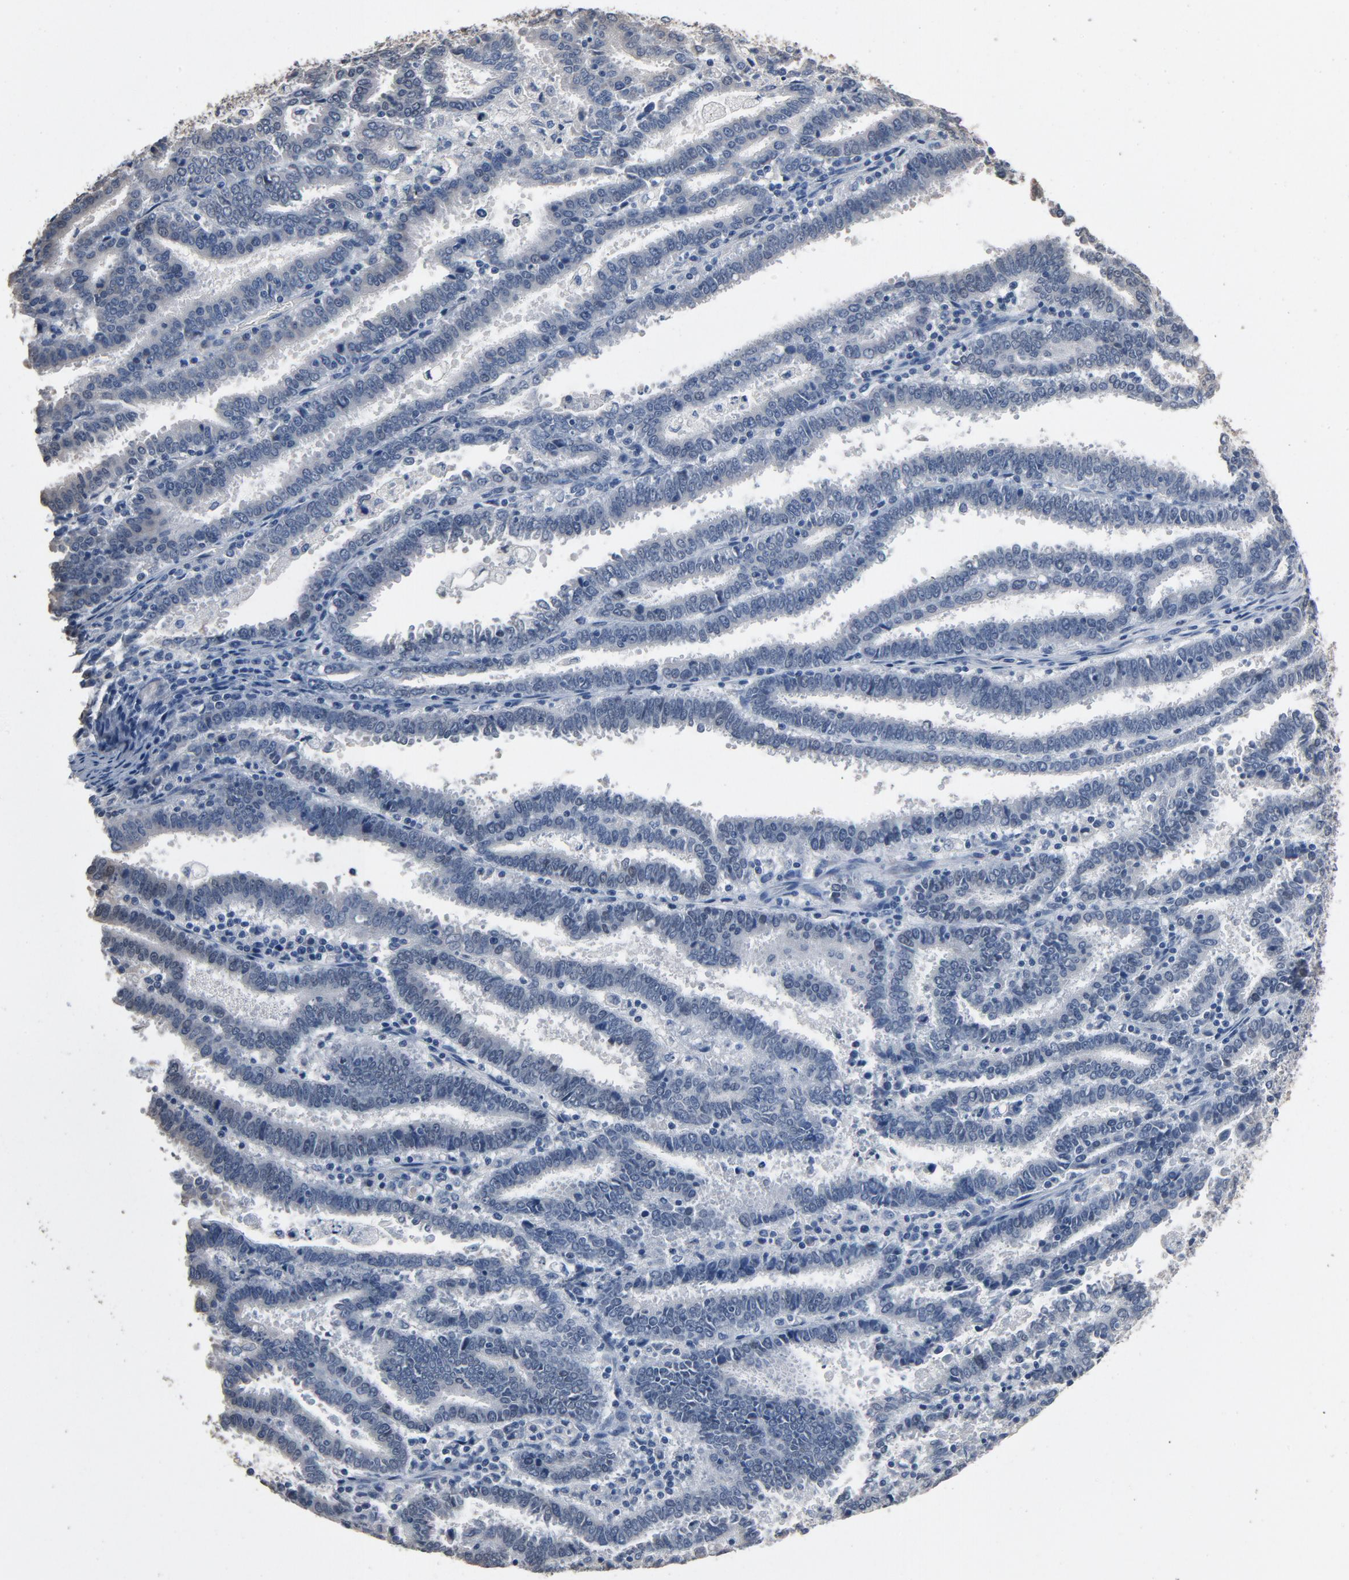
{"staining": {"intensity": "negative", "quantity": "none", "location": "none"}, "tissue": "endometrial cancer", "cell_type": "Tumor cells", "image_type": "cancer", "snomed": [{"axis": "morphology", "description": "Adenocarcinoma, NOS"}, {"axis": "topography", "description": "Uterus"}], "caption": "IHC photomicrograph of human endometrial adenocarcinoma stained for a protein (brown), which reveals no positivity in tumor cells.", "gene": "SOX6", "patient": {"sex": "female", "age": 83}}